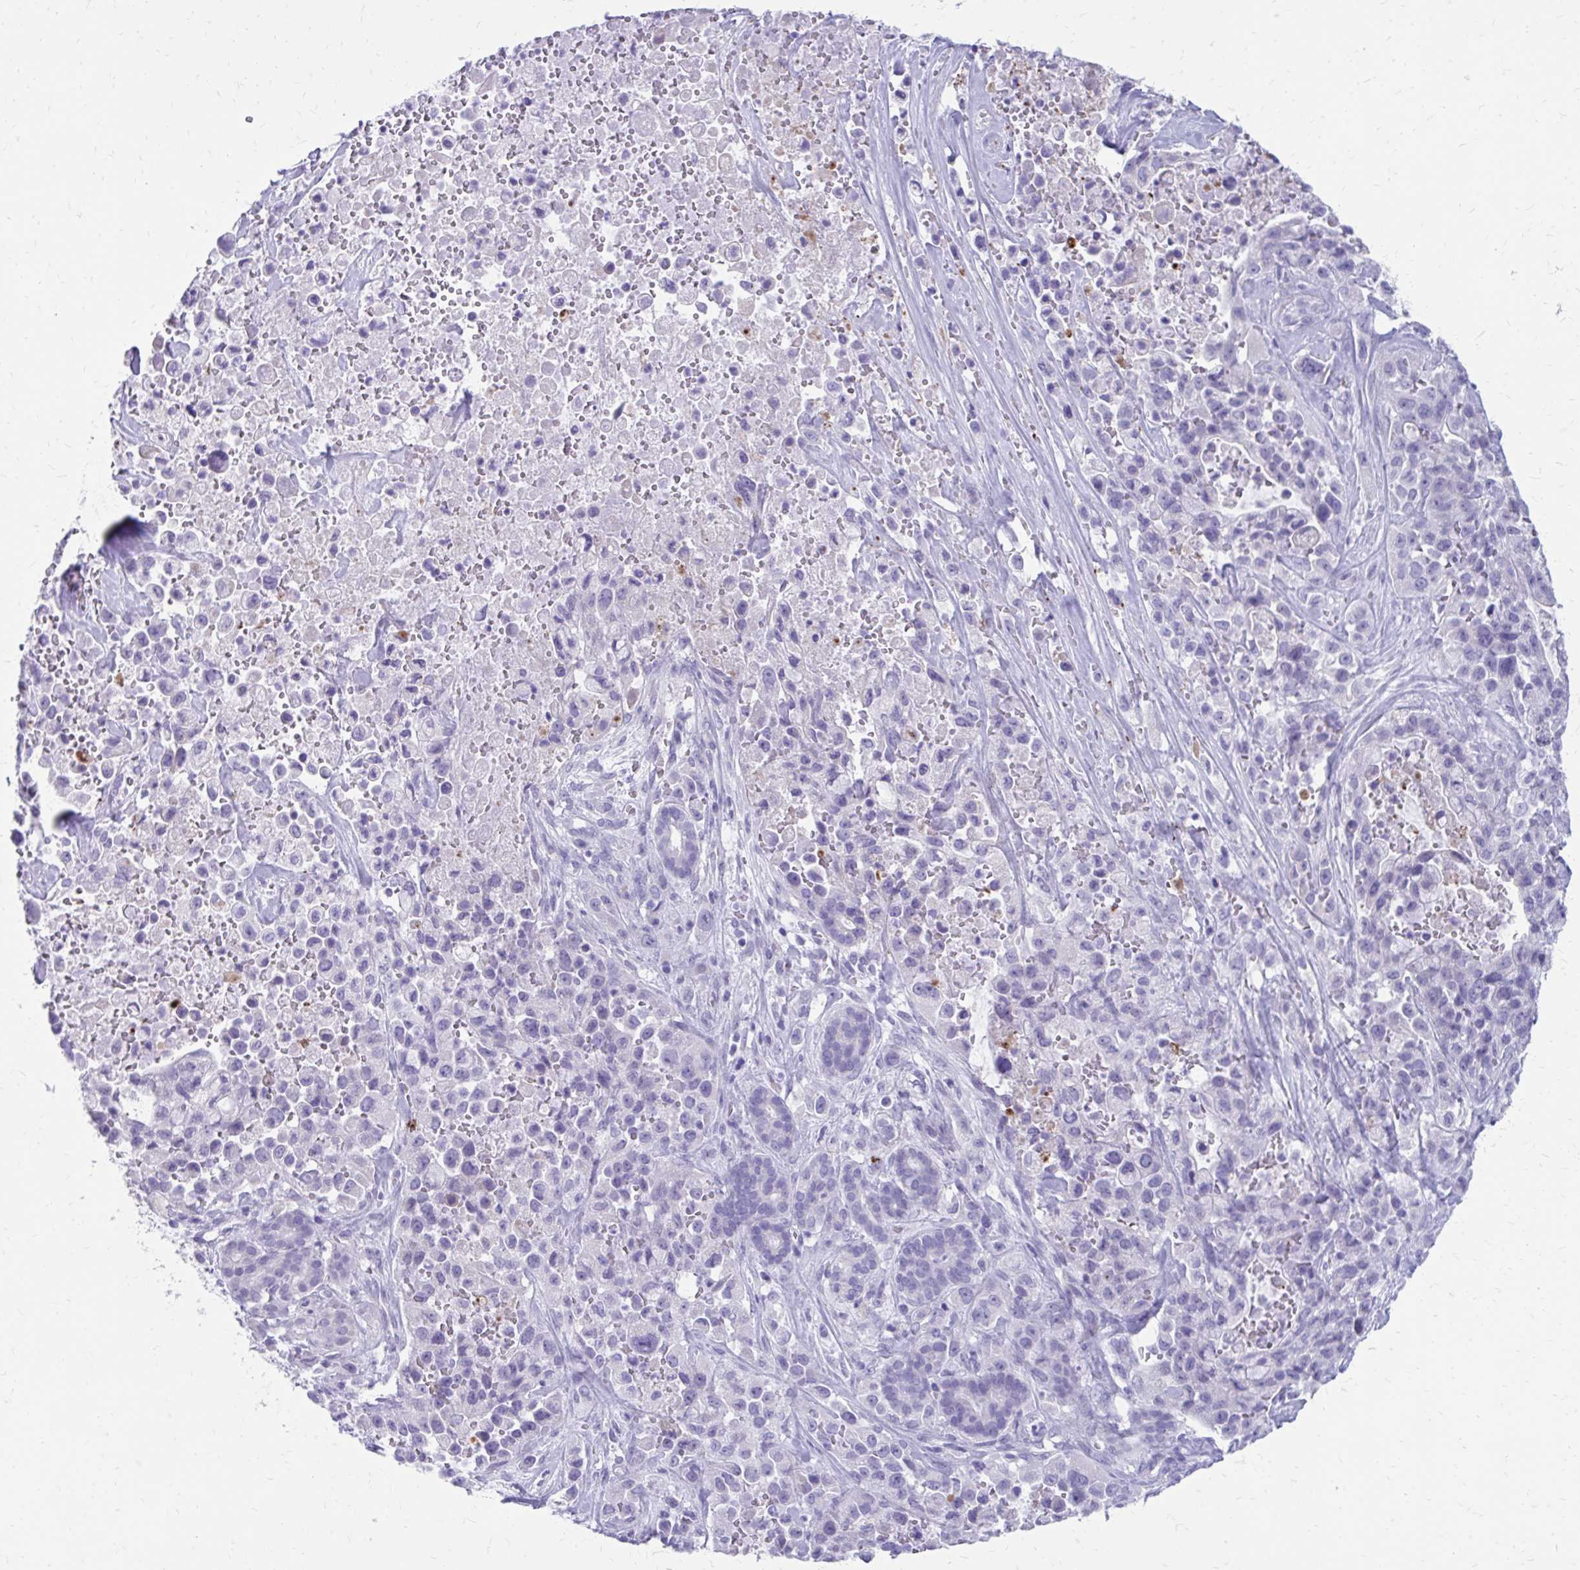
{"staining": {"intensity": "negative", "quantity": "none", "location": "none"}, "tissue": "pancreatic cancer", "cell_type": "Tumor cells", "image_type": "cancer", "snomed": [{"axis": "morphology", "description": "Adenocarcinoma, NOS"}, {"axis": "topography", "description": "Pancreas"}], "caption": "Tumor cells are negative for protein expression in human pancreatic cancer. (DAB (3,3'-diaminobenzidine) IHC, high magnification).", "gene": "SATL1", "patient": {"sex": "male", "age": 44}}